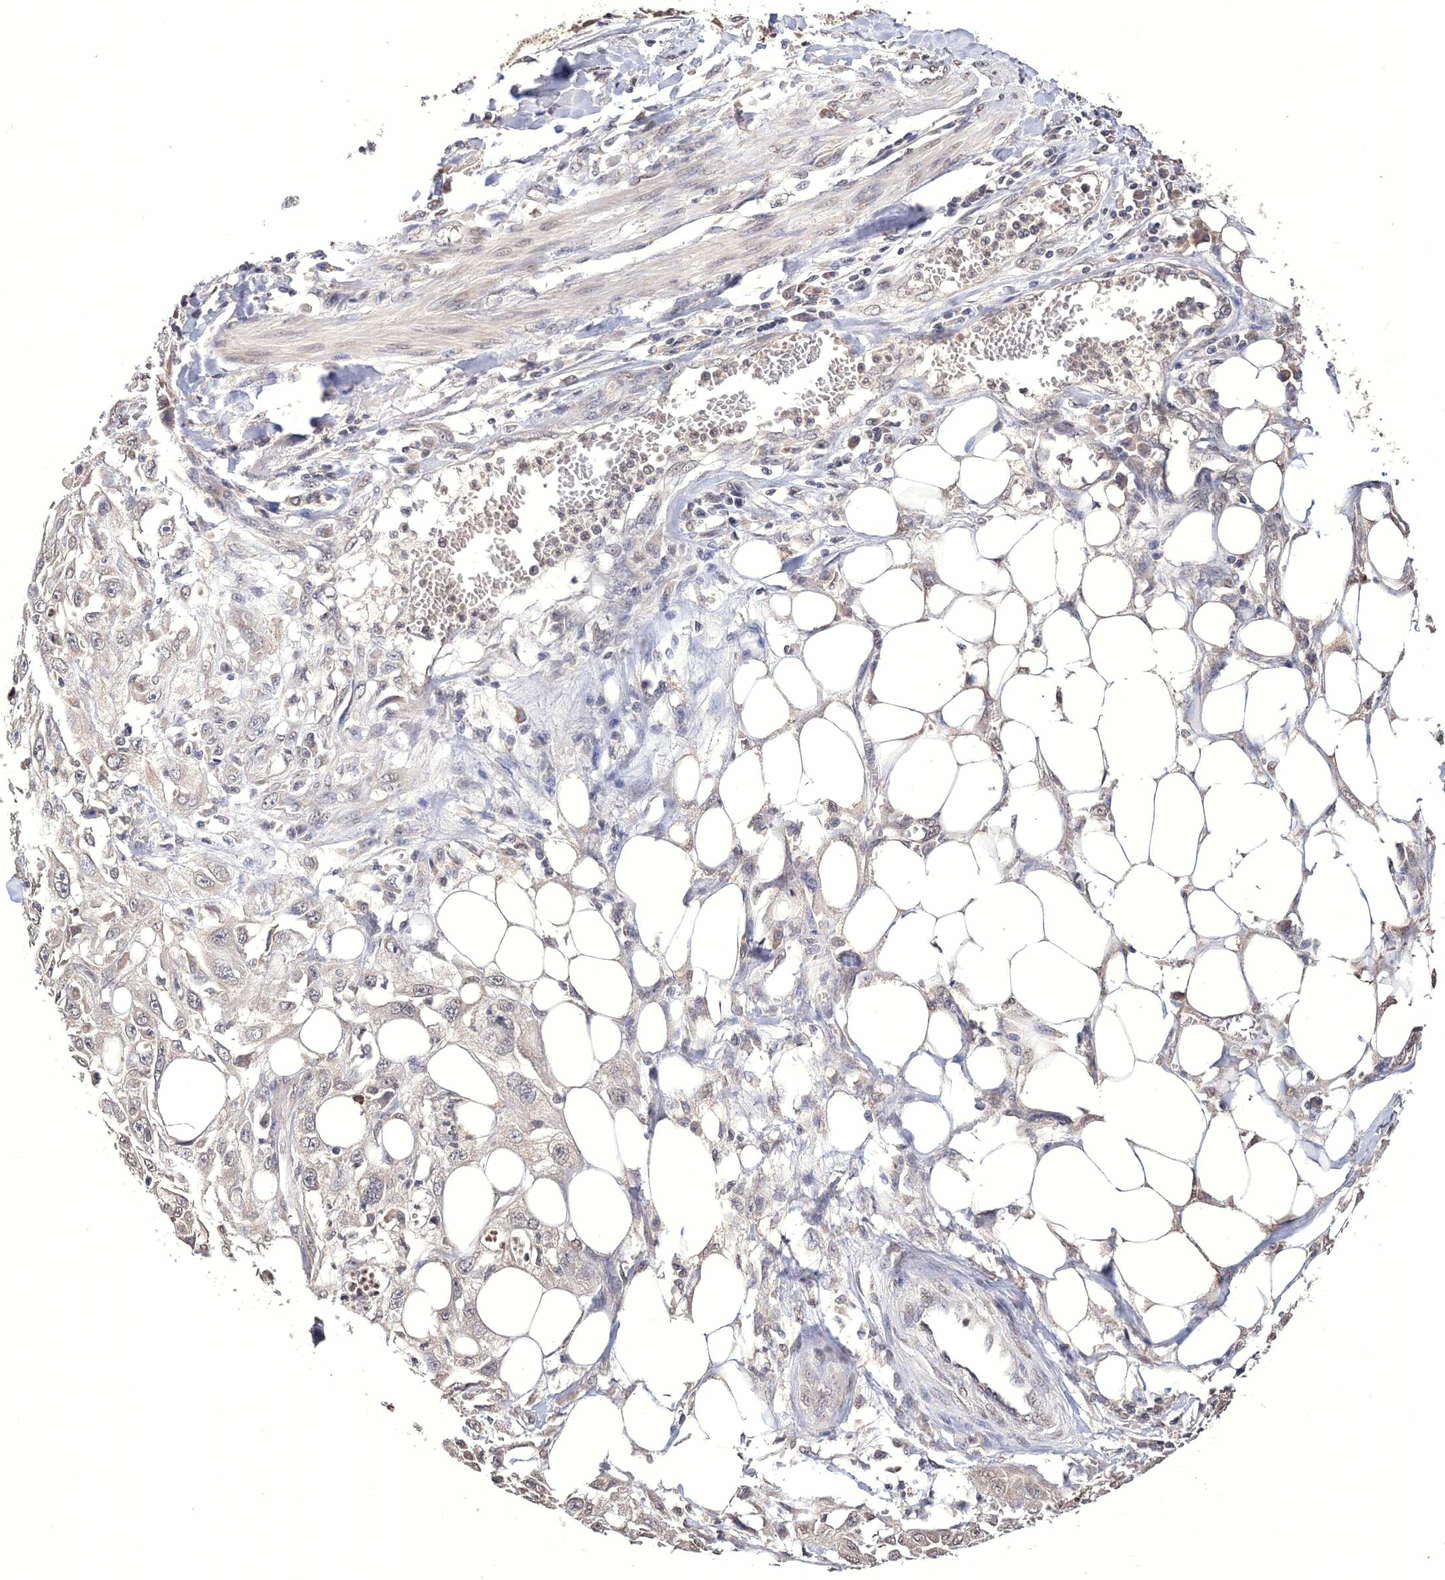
{"staining": {"intensity": "negative", "quantity": "none", "location": "none"}, "tissue": "skin cancer", "cell_type": "Tumor cells", "image_type": "cancer", "snomed": [{"axis": "morphology", "description": "Squamous cell carcinoma, NOS"}, {"axis": "topography", "description": "Skin"}], "caption": "Tumor cells show no significant positivity in skin cancer. (DAB (3,3'-diaminobenzidine) IHC with hematoxylin counter stain).", "gene": "GPN1", "patient": {"sex": "male", "age": 75}}